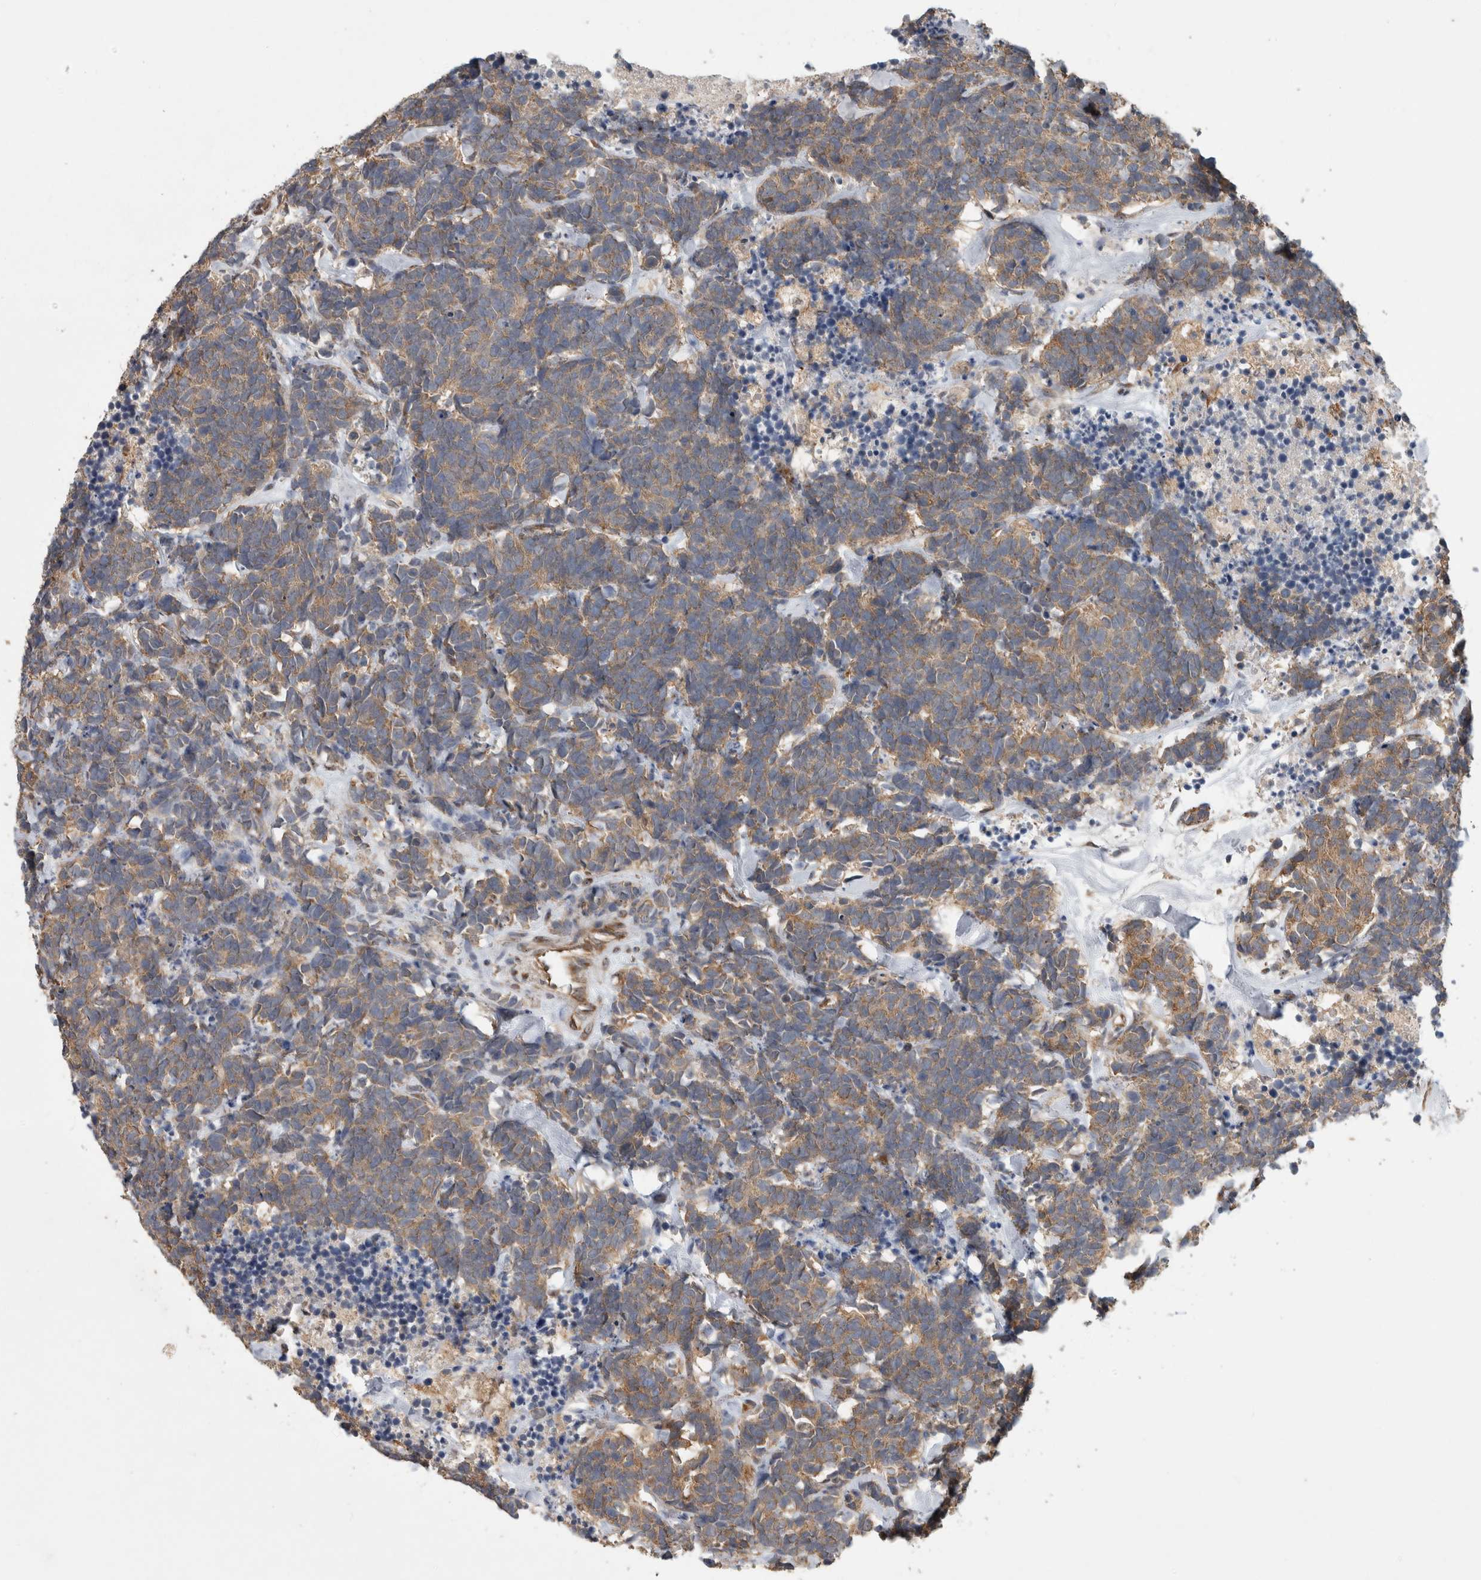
{"staining": {"intensity": "weak", "quantity": ">75%", "location": "cytoplasmic/membranous"}, "tissue": "carcinoid", "cell_type": "Tumor cells", "image_type": "cancer", "snomed": [{"axis": "morphology", "description": "Carcinoma, NOS"}, {"axis": "morphology", "description": "Carcinoid, malignant, NOS"}, {"axis": "topography", "description": "Urinary bladder"}], "caption": "Immunohistochemical staining of human carcinoid reveals low levels of weak cytoplasmic/membranous staining in about >75% of tumor cells. The protein of interest is shown in brown color, while the nuclei are stained blue.", "gene": "ATXN2", "patient": {"sex": "male", "age": 57}}